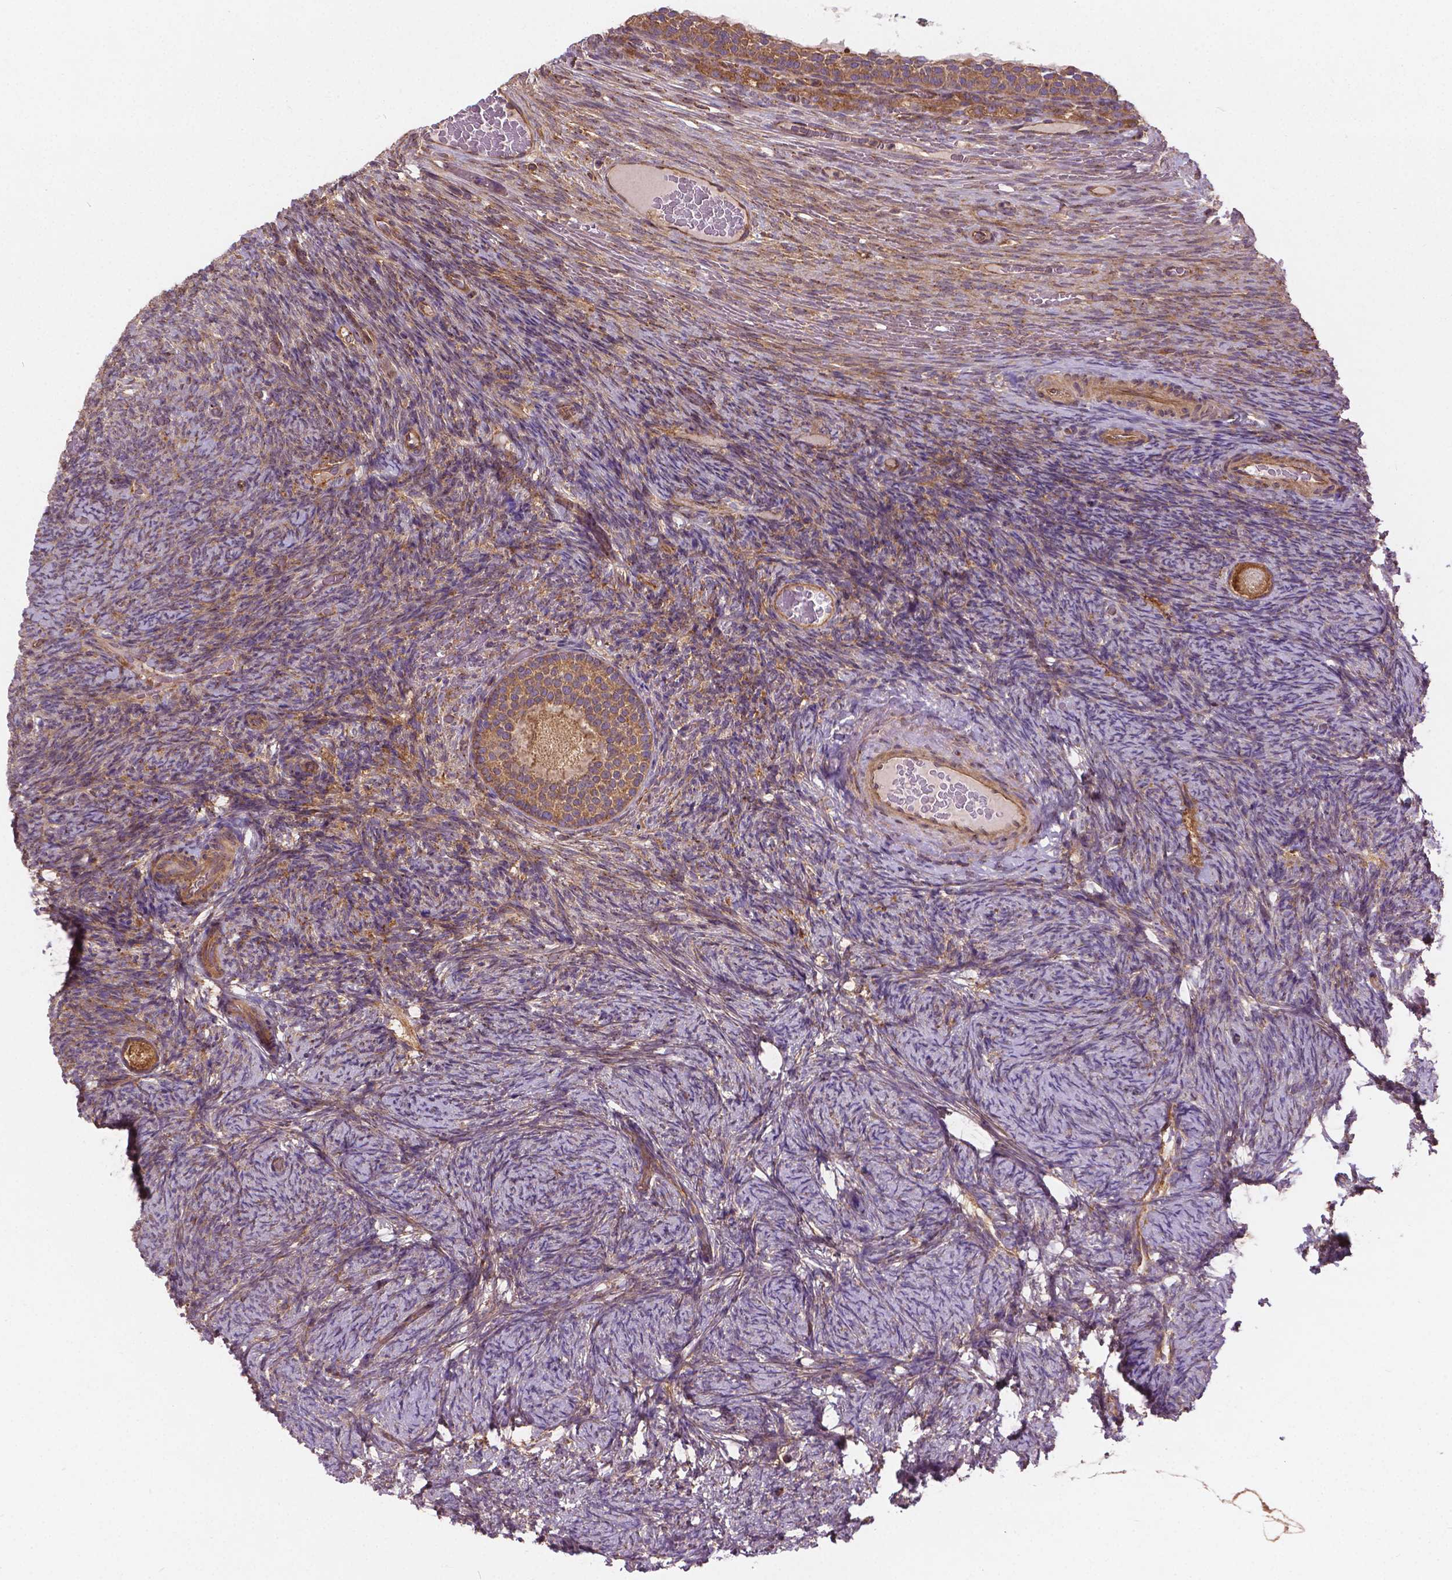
{"staining": {"intensity": "weak", "quantity": ">75%", "location": "cytoplasmic/membranous"}, "tissue": "ovary", "cell_type": "Follicle cells", "image_type": "normal", "snomed": [{"axis": "morphology", "description": "Normal tissue, NOS"}, {"axis": "topography", "description": "Ovary"}], "caption": "This is a micrograph of IHC staining of unremarkable ovary, which shows weak positivity in the cytoplasmic/membranous of follicle cells.", "gene": "MZT1", "patient": {"sex": "female", "age": 34}}